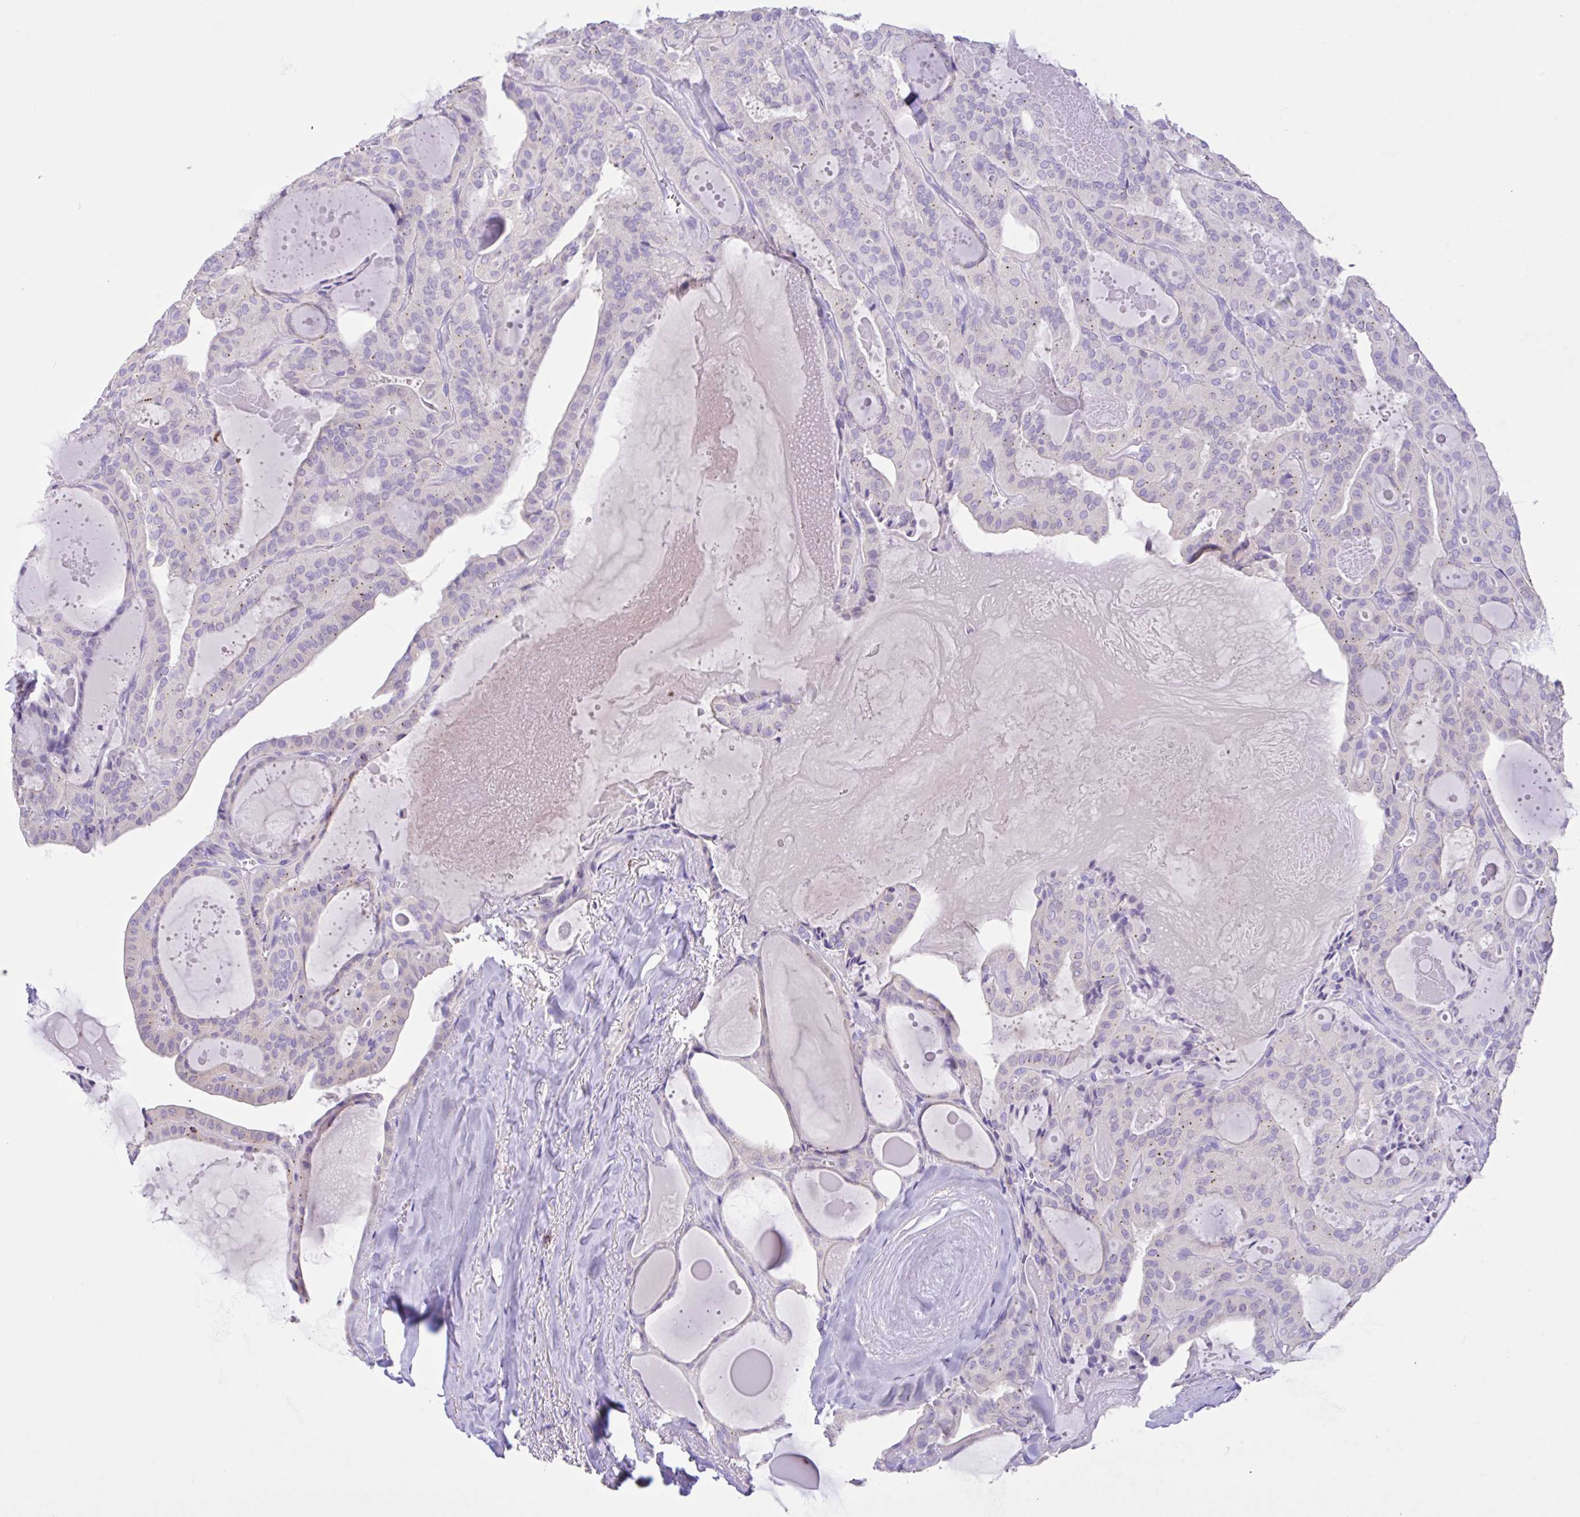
{"staining": {"intensity": "negative", "quantity": "none", "location": "none"}, "tissue": "thyroid cancer", "cell_type": "Tumor cells", "image_type": "cancer", "snomed": [{"axis": "morphology", "description": "Papillary adenocarcinoma, NOS"}, {"axis": "topography", "description": "Thyroid gland"}], "caption": "Immunohistochemistry (IHC) histopathology image of neoplastic tissue: papillary adenocarcinoma (thyroid) stained with DAB (3,3'-diaminobenzidine) displays no significant protein staining in tumor cells. (Brightfield microscopy of DAB immunohistochemistry at high magnification).", "gene": "CST11", "patient": {"sex": "male", "age": 52}}